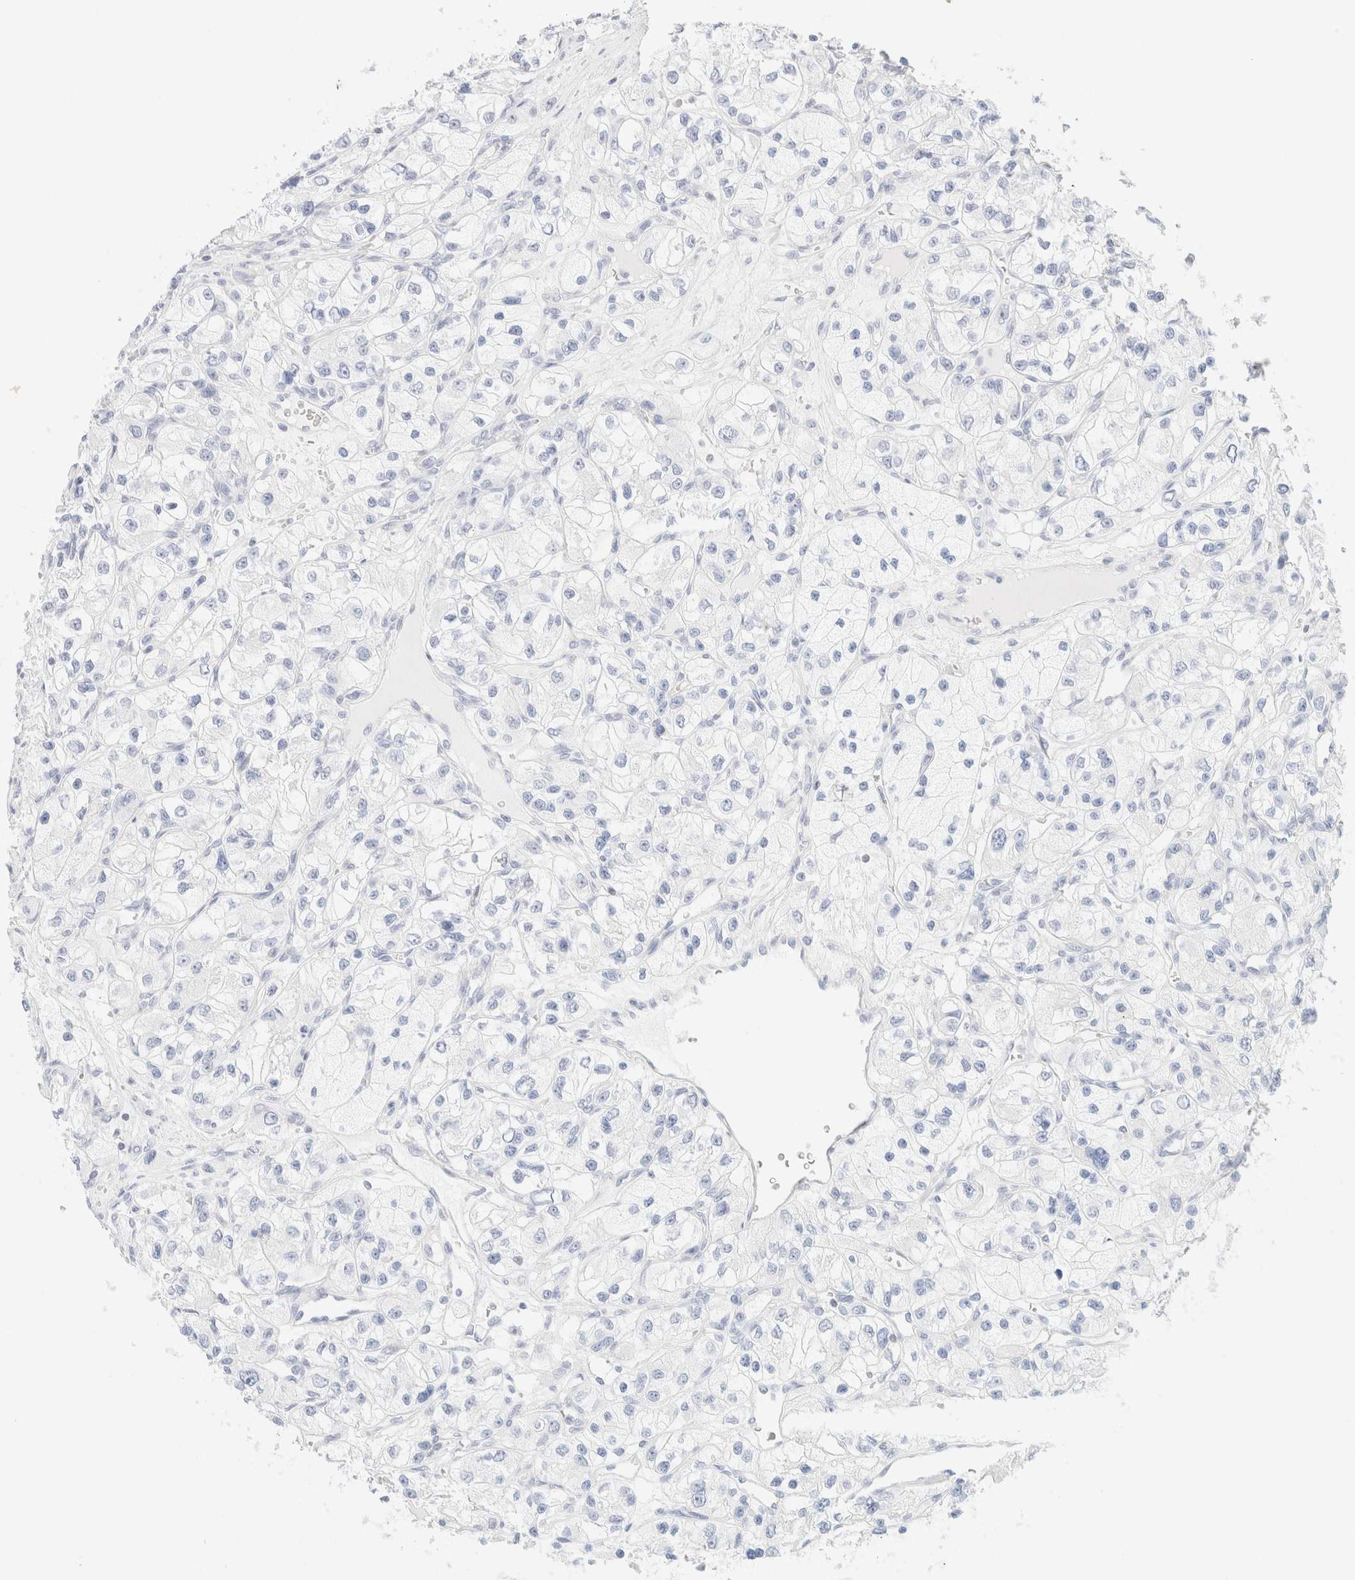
{"staining": {"intensity": "negative", "quantity": "none", "location": "none"}, "tissue": "renal cancer", "cell_type": "Tumor cells", "image_type": "cancer", "snomed": [{"axis": "morphology", "description": "Adenocarcinoma, NOS"}, {"axis": "topography", "description": "Kidney"}], "caption": "Immunohistochemistry (IHC) of renal cancer (adenocarcinoma) shows no positivity in tumor cells.", "gene": "IKZF3", "patient": {"sex": "female", "age": 57}}